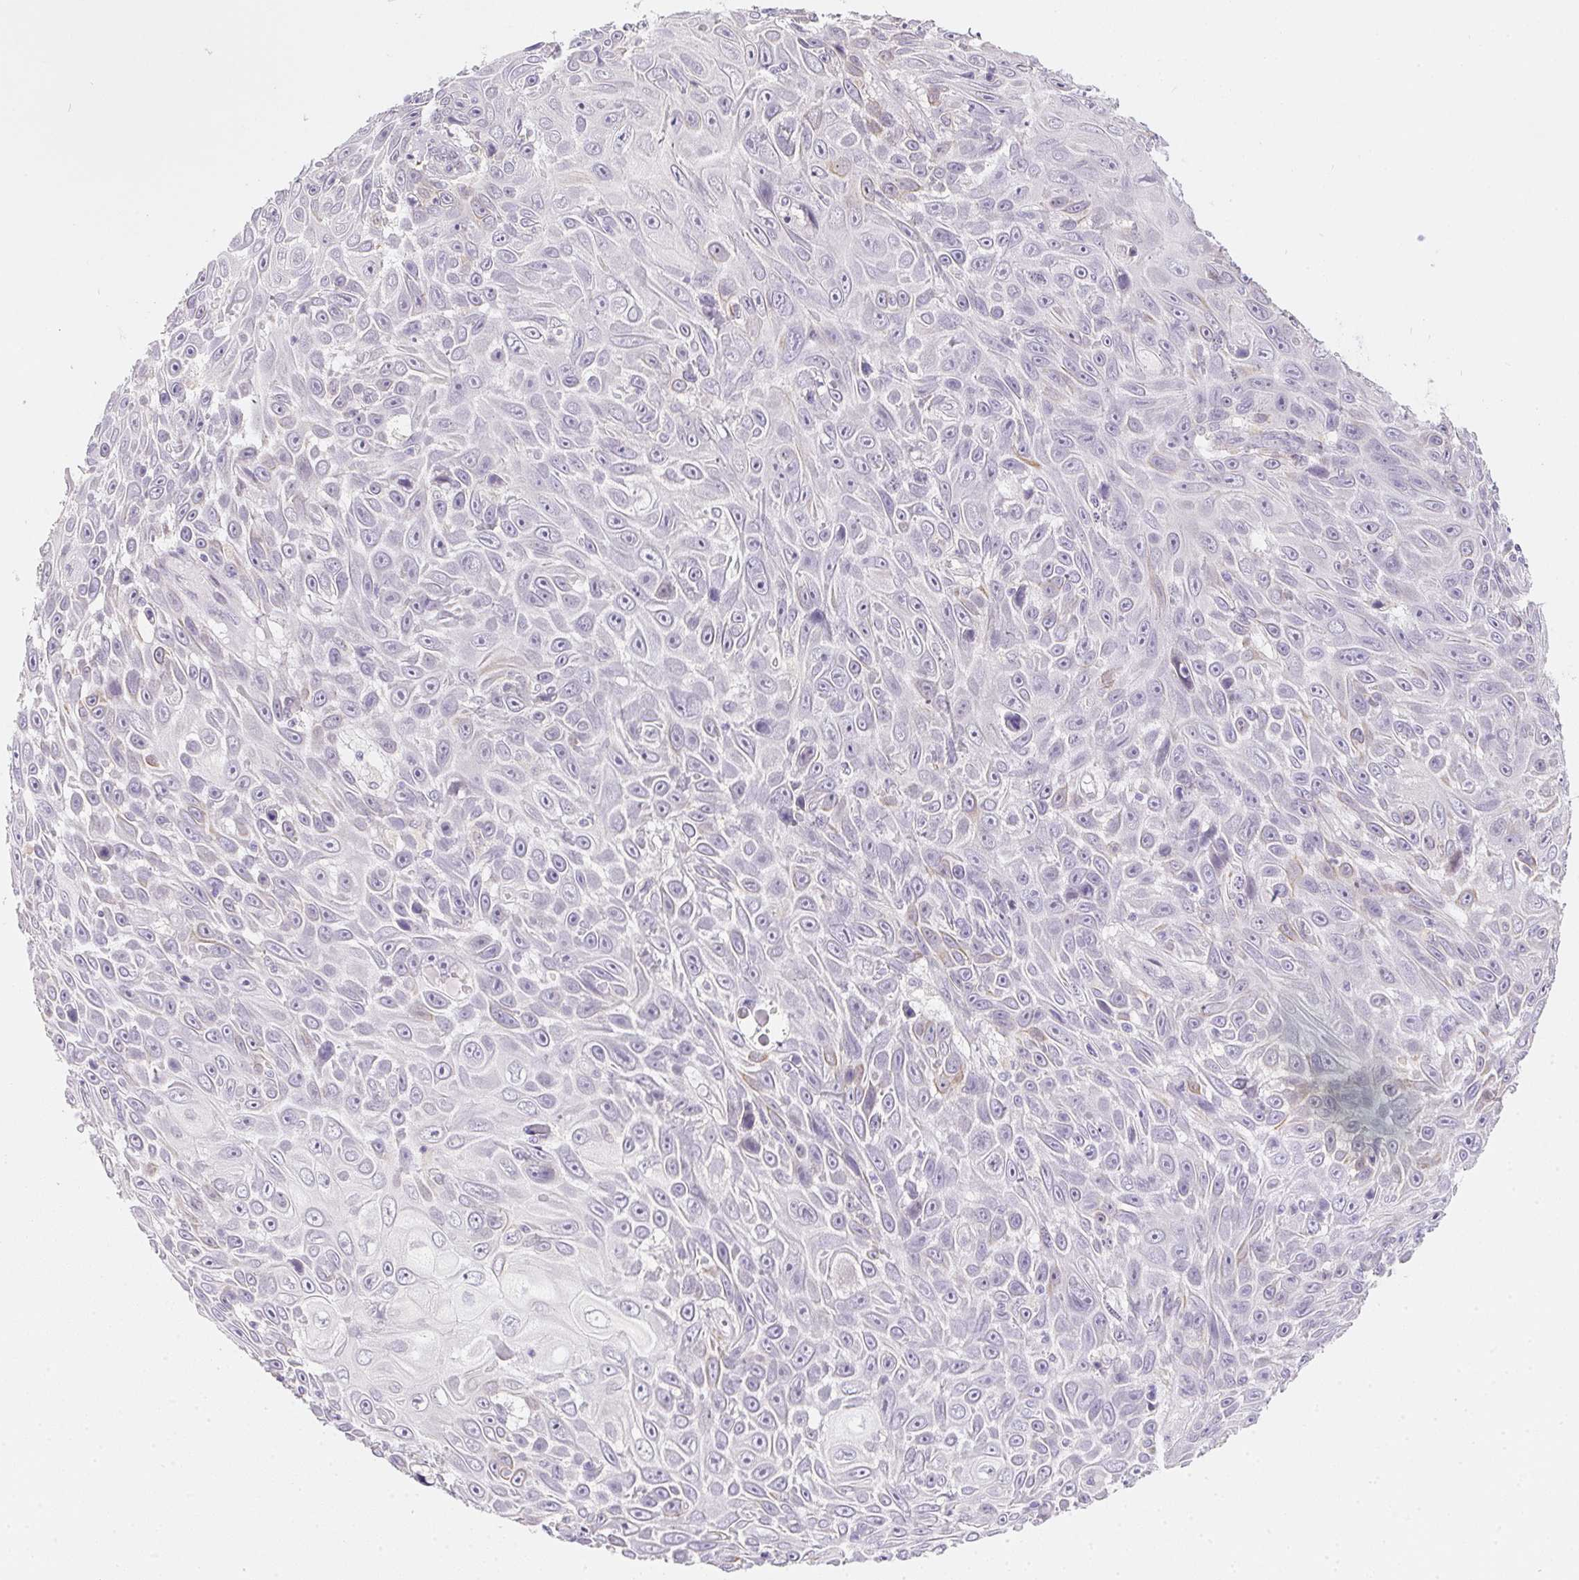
{"staining": {"intensity": "weak", "quantity": "<25%", "location": "cytoplasmic/membranous"}, "tissue": "skin cancer", "cell_type": "Tumor cells", "image_type": "cancer", "snomed": [{"axis": "morphology", "description": "Squamous cell carcinoma, NOS"}, {"axis": "topography", "description": "Skin"}], "caption": "The immunohistochemistry (IHC) photomicrograph has no significant positivity in tumor cells of skin squamous cell carcinoma tissue. Brightfield microscopy of IHC stained with DAB (brown) and hematoxylin (blue), captured at high magnification.", "gene": "MORC1", "patient": {"sex": "male", "age": 82}}